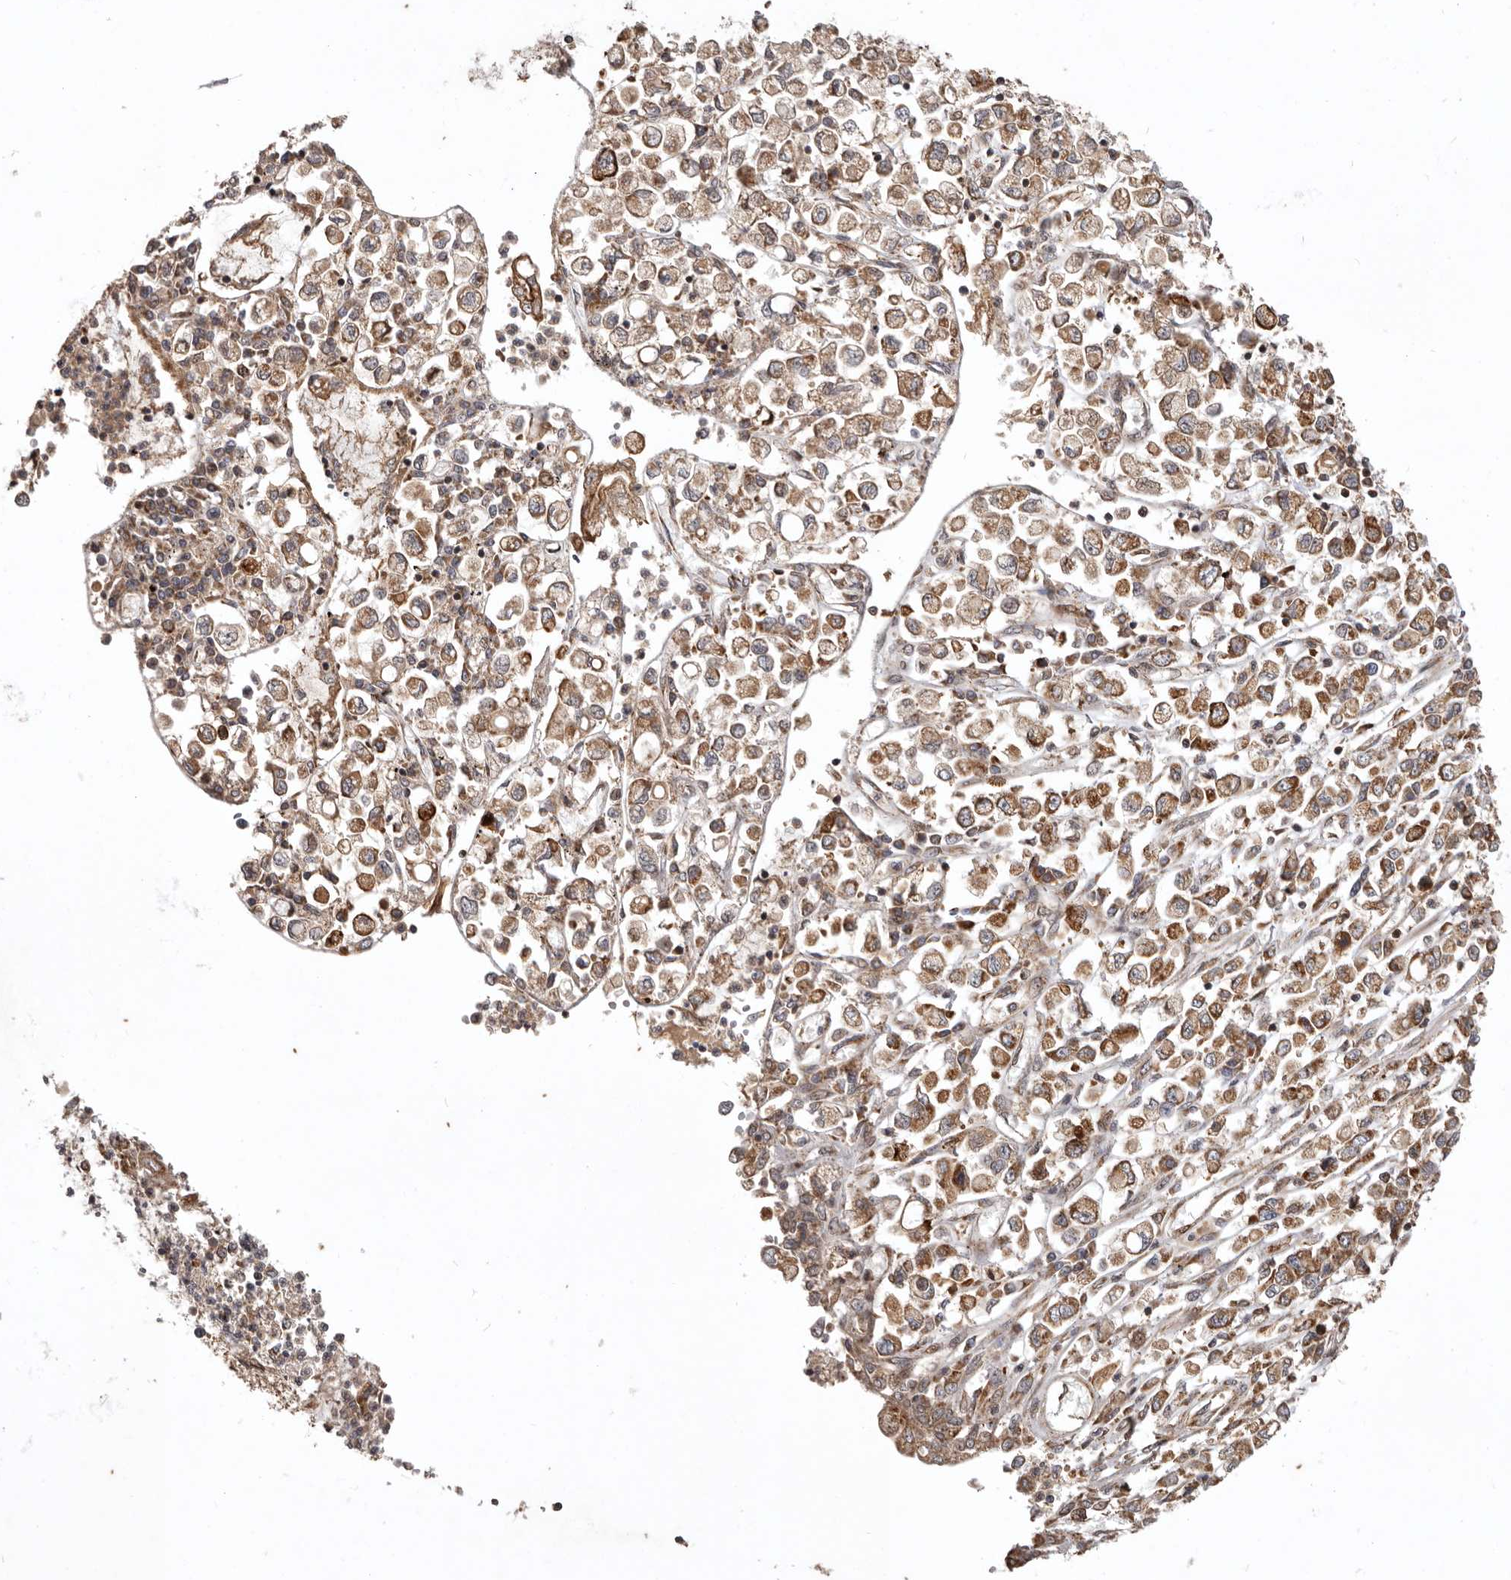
{"staining": {"intensity": "strong", "quantity": ">75%", "location": "cytoplasmic/membranous"}, "tissue": "stomach cancer", "cell_type": "Tumor cells", "image_type": "cancer", "snomed": [{"axis": "morphology", "description": "Adenocarcinoma, NOS"}, {"axis": "topography", "description": "Stomach"}], "caption": "Tumor cells exhibit strong cytoplasmic/membranous staining in about >75% of cells in stomach adenocarcinoma.", "gene": "MRPS10", "patient": {"sex": "female", "age": 76}}